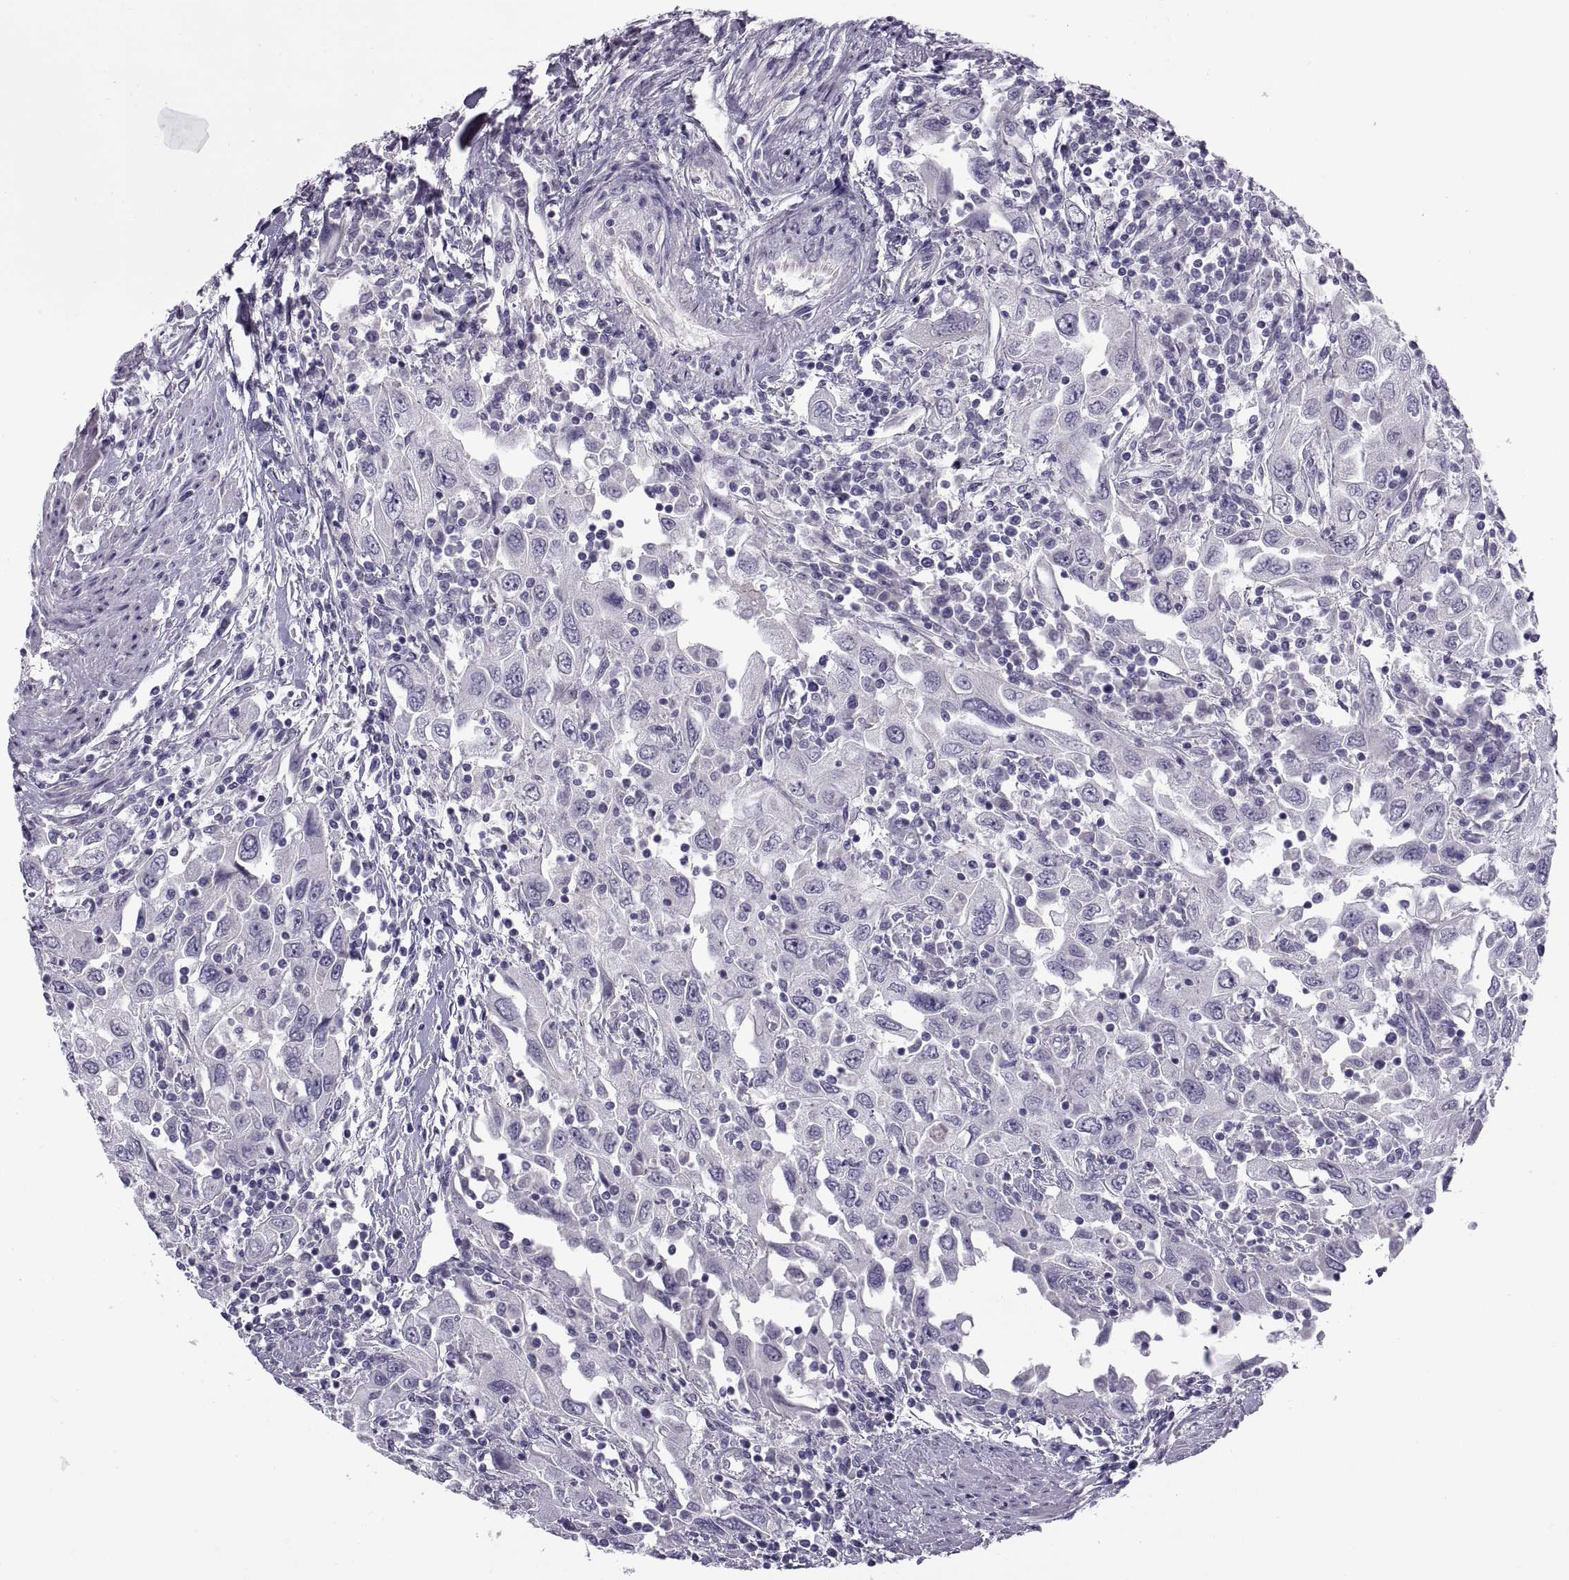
{"staining": {"intensity": "negative", "quantity": "none", "location": "none"}, "tissue": "urothelial cancer", "cell_type": "Tumor cells", "image_type": "cancer", "snomed": [{"axis": "morphology", "description": "Urothelial carcinoma, High grade"}, {"axis": "topography", "description": "Urinary bladder"}], "caption": "High magnification brightfield microscopy of urothelial cancer stained with DAB (3,3'-diaminobenzidine) (brown) and counterstained with hematoxylin (blue): tumor cells show no significant positivity.", "gene": "MAGEB1", "patient": {"sex": "male", "age": 76}}